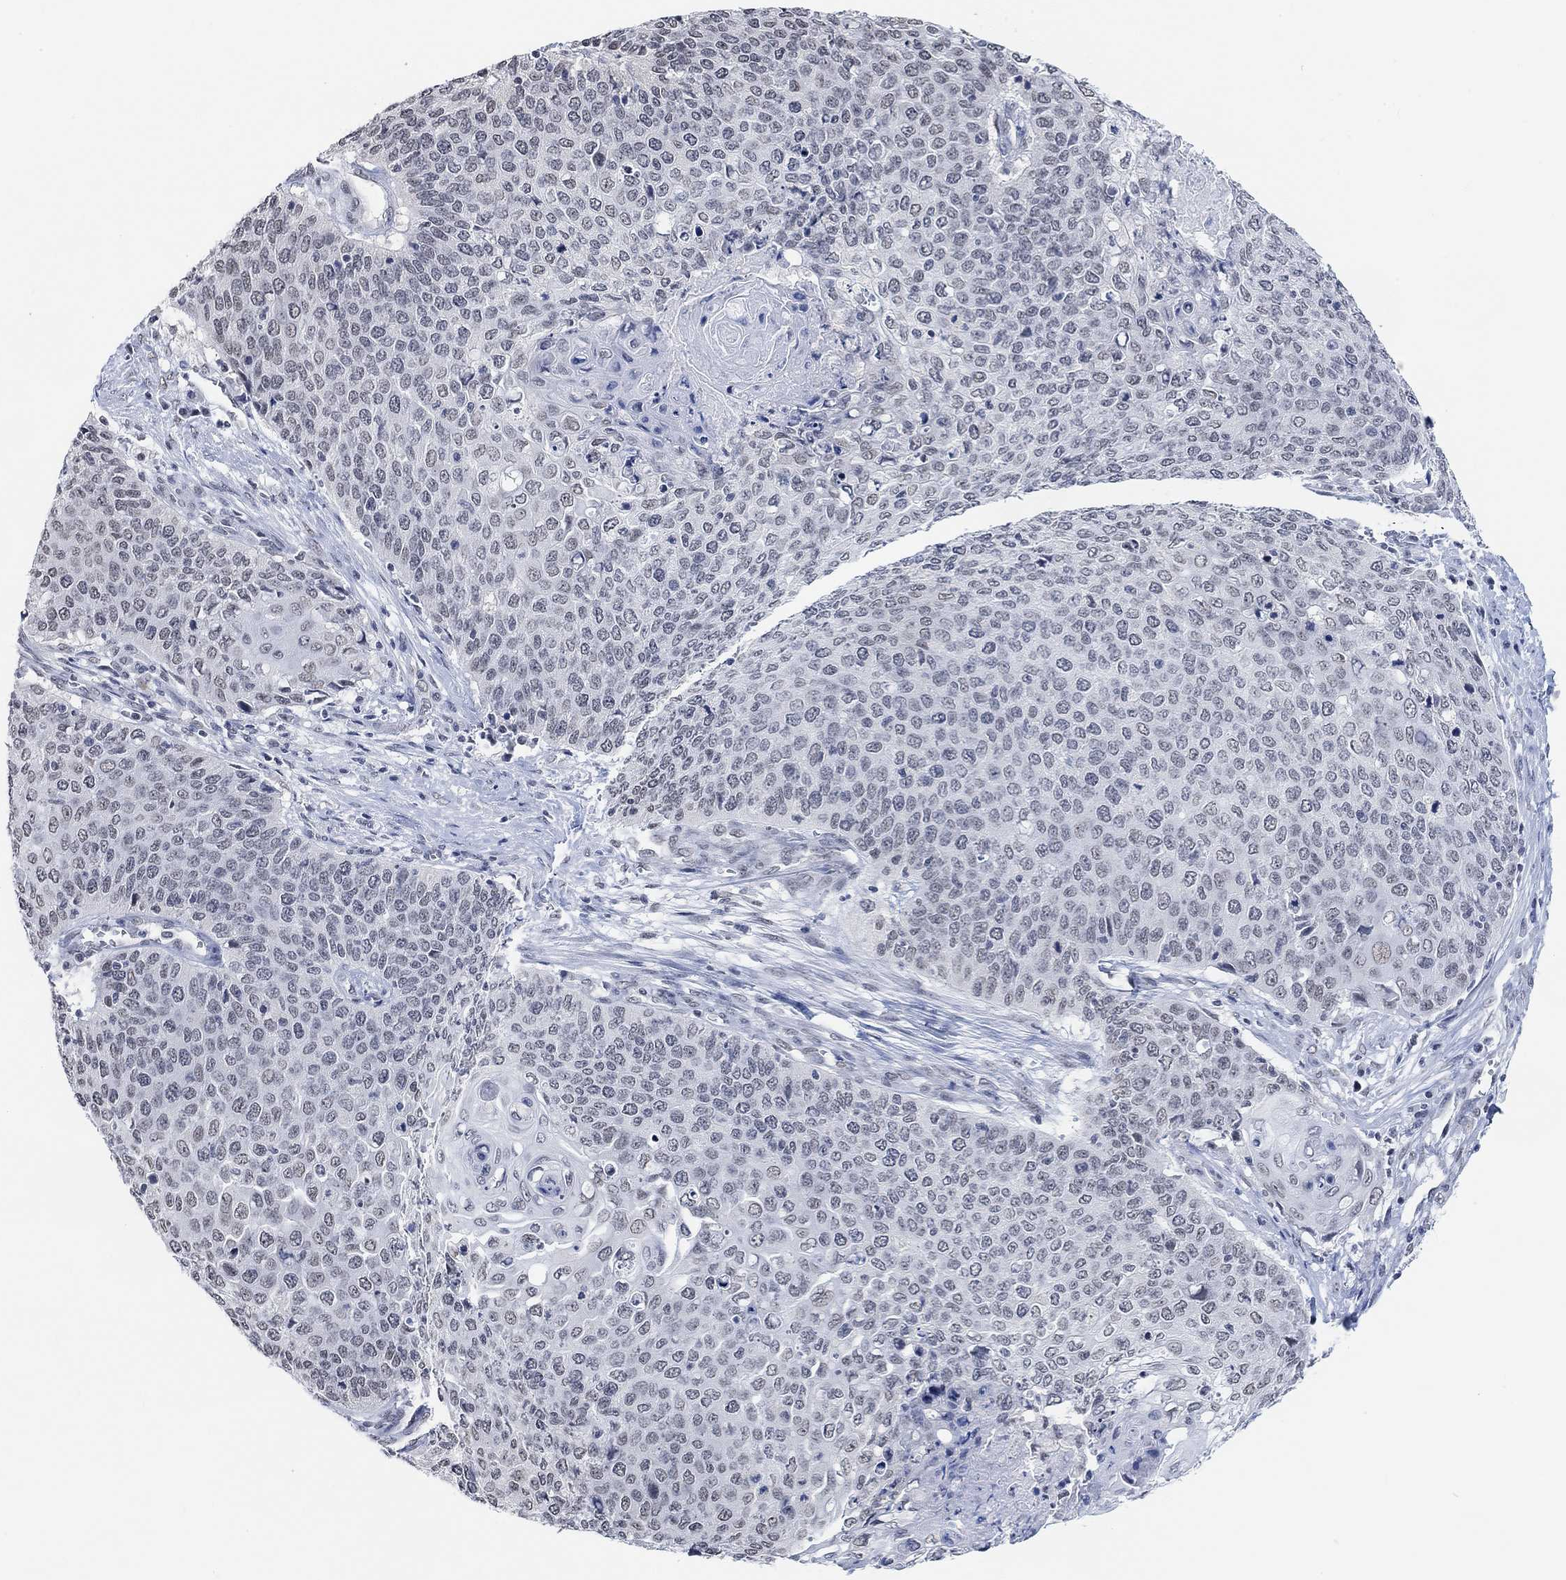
{"staining": {"intensity": "weak", "quantity": "<25%", "location": "nuclear"}, "tissue": "cervical cancer", "cell_type": "Tumor cells", "image_type": "cancer", "snomed": [{"axis": "morphology", "description": "Squamous cell carcinoma, NOS"}, {"axis": "topography", "description": "Cervix"}], "caption": "This is a photomicrograph of immunohistochemistry (IHC) staining of cervical squamous cell carcinoma, which shows no staining in tumor cells.", "gene": "PURG", "patient": {"sex": "female", "age": 39}}